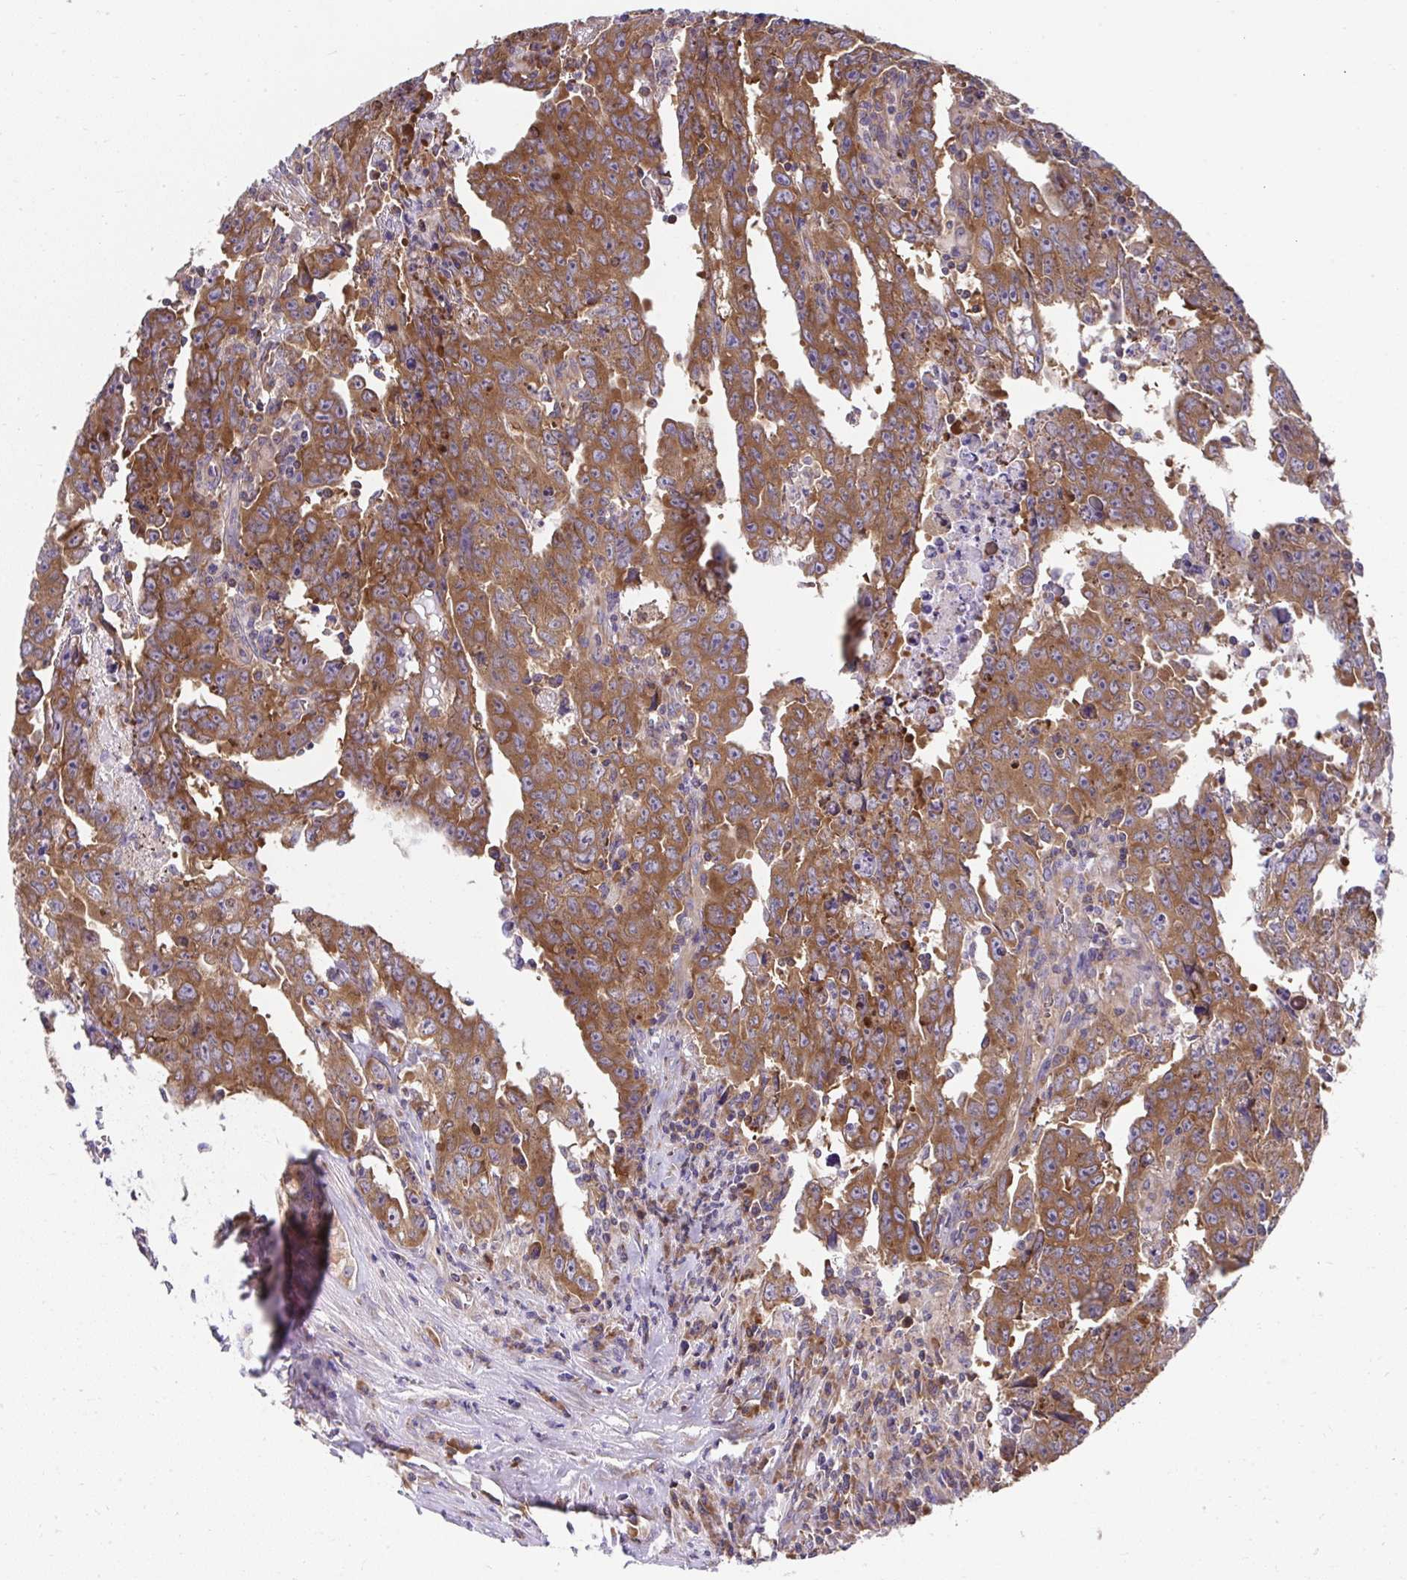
{"staining": {"intensity": "moderate", "quantity": ">75%", "location": "cytoplasmic/membranous"}, "tissue": "testis cancer", "cell_type": "Tumor cells", "image_type": "cancer", "snomed": [{"axis": "morphology", "description": "Carcinoma, Embryonal, NOS"}, {"axis": "topography", "description": "Testis"}], "caption": "IHC photomicrograph of testis embryonal carcinoma stained for a protein (brown), which displays medium levels of moderate cytoplasmic/membranous expression in approximately >75% of tumor cells.", "gene": "RPS7", "patient": {"sex": "male", "age": 22}}